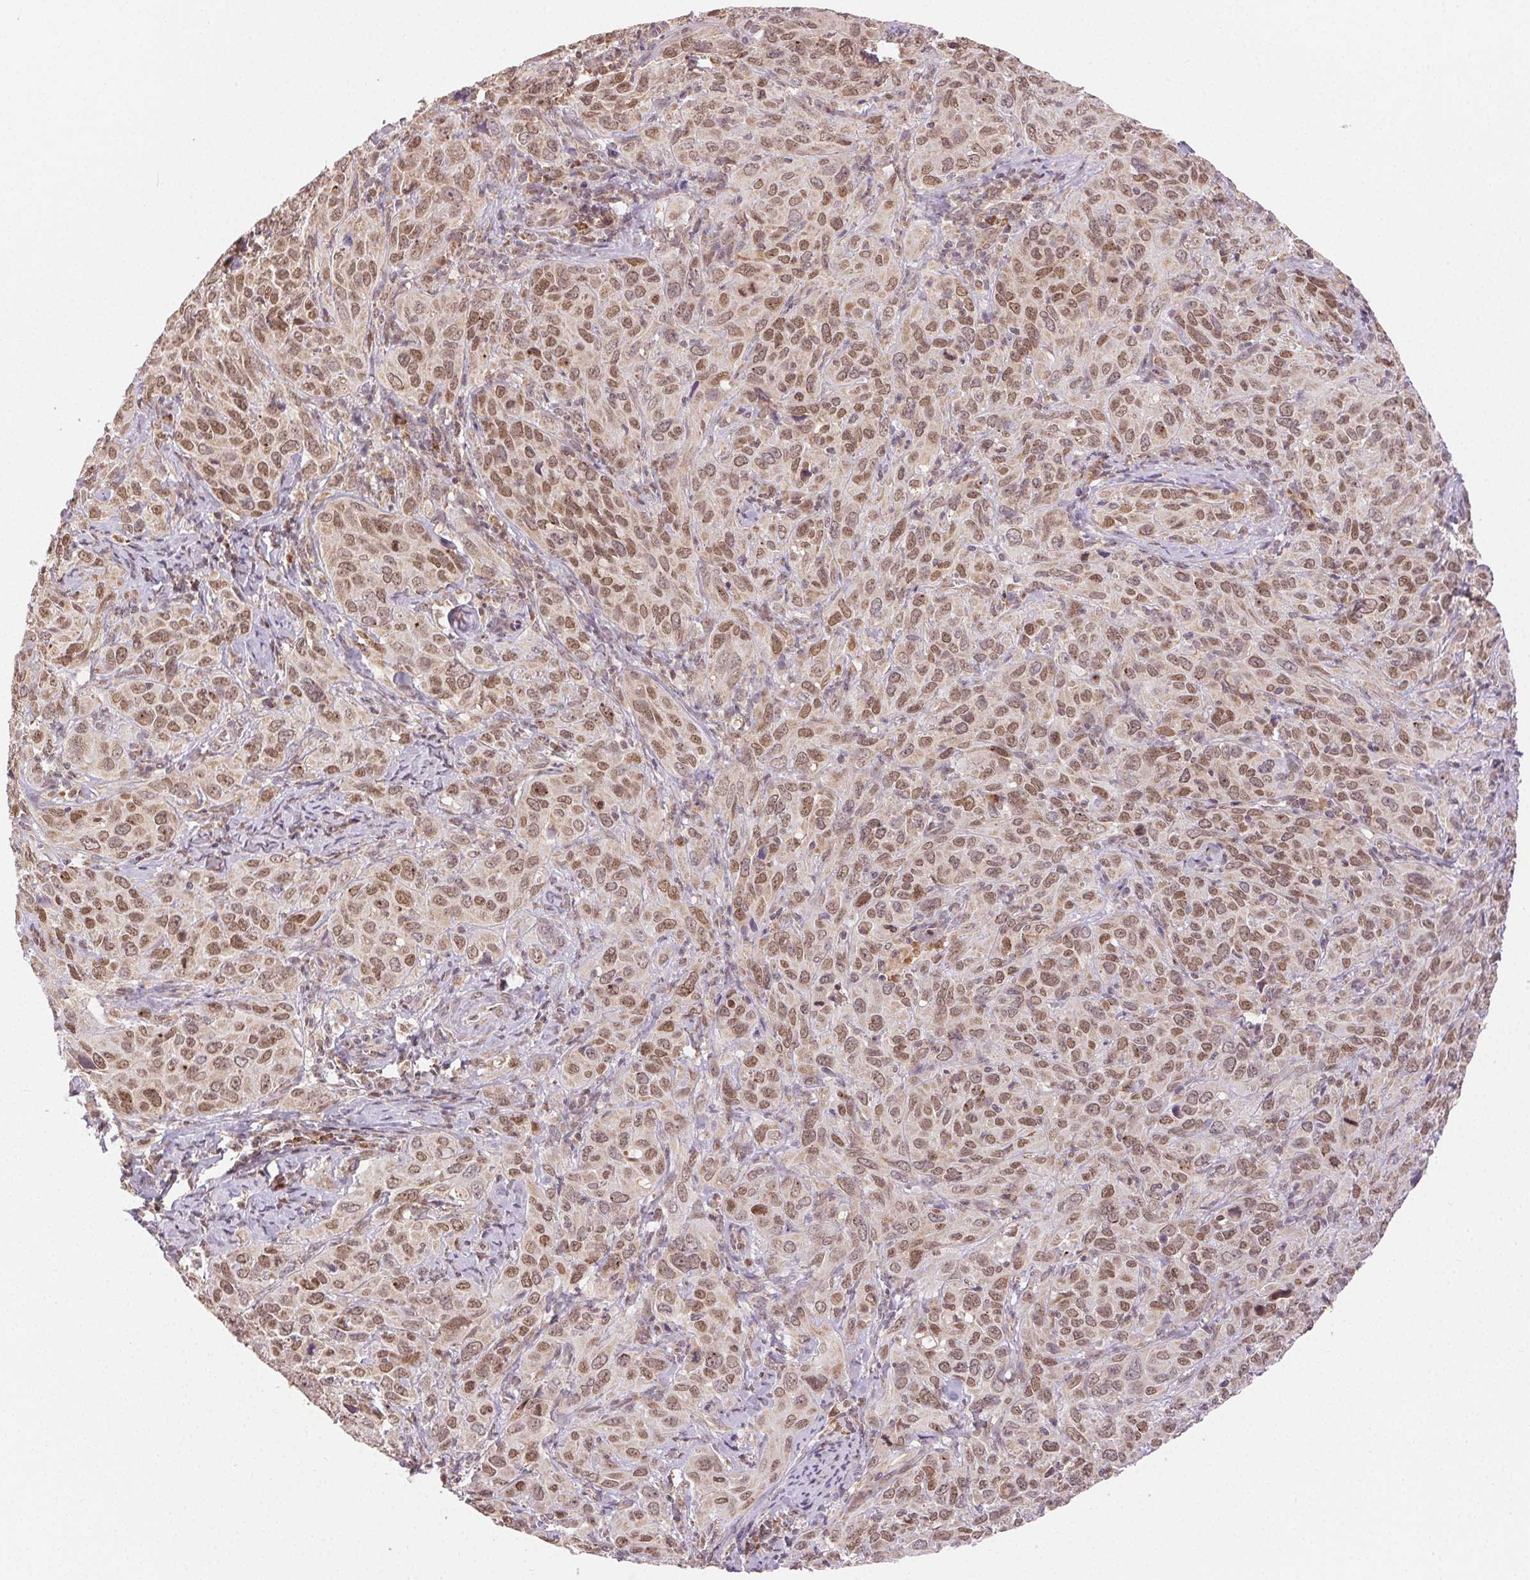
{"staining": {"intensity": "moderate", "quantity": ">75%", "location": "nuclear"}, "tissue": "cervical cancer", "cell_type": "Tumor cells", "image_type": "cancer", "snomed": [{"axis": "morphology", "description": "Normal tissue, NOS"}, {"axis": "morphology", "description": "Squamous cell carcinoma, NOS"}, {"axis": "topography", "description": "Cervix"}], "caption": "A brown stain highlights moderate nuclear positivity of a protein in cervical squamous cell carcinoma tumor cells. (DAB (3,3'-diaminobenzidine) = brown stain, brightfield microscopy at high magnification).", "gene": "PIWIL4", "patient": {"sex": "female", "age": 51}}